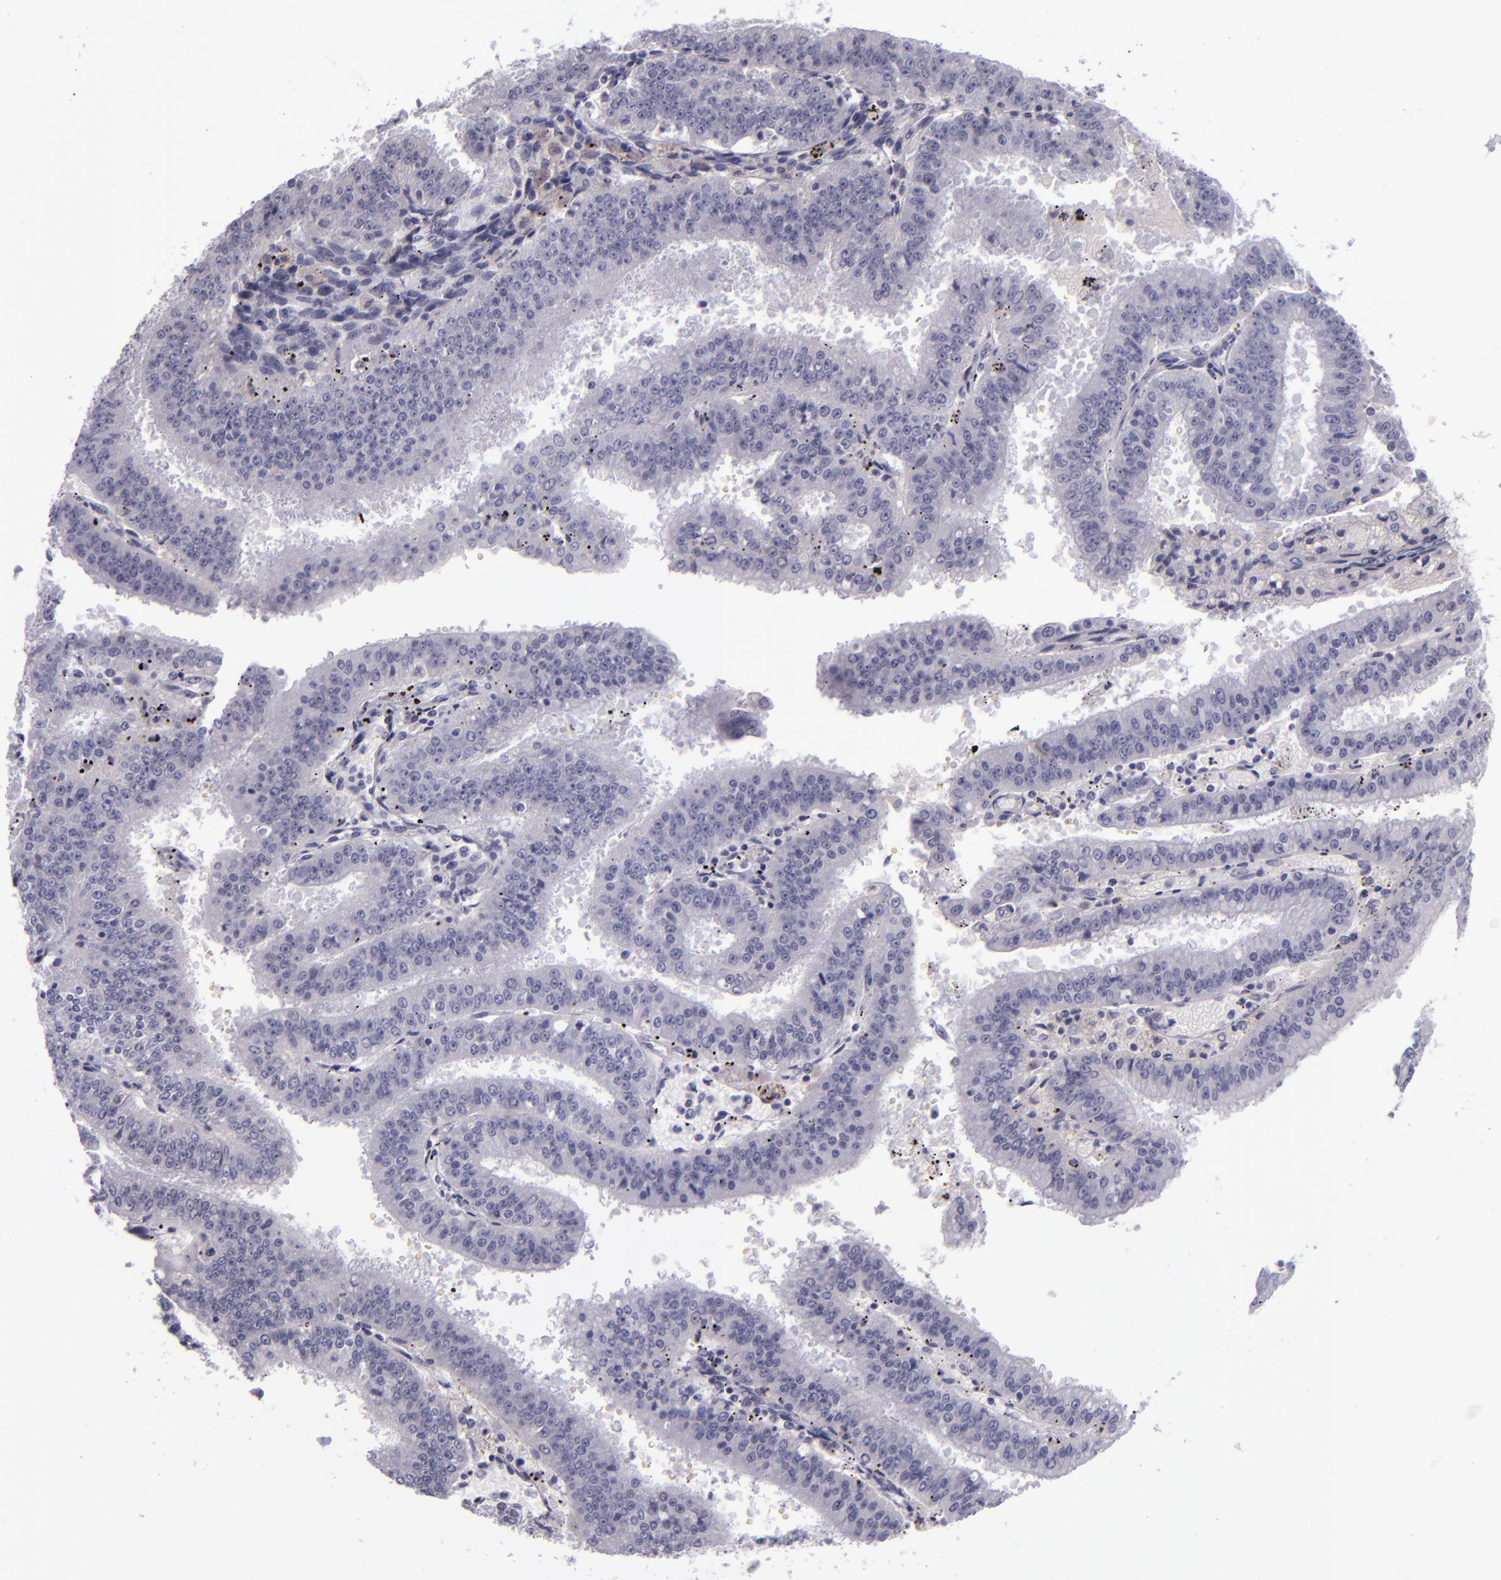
{"staining": {"intensity": "negative", "quantity": "none", "location": "none"}, "tissue": "endometrial cancer", "cell_type": "Tumor cells", "image_type": "cancer", "snomed": [{"axis": "morphology", "description": "Adenocarcinoma, NOS"}, {"axis": "topography", "description": "Endometrium"}], "caption": "This is a photomicrograph of immunohistochemistry staining of endometrial cancer, which shows no positivity in tumor cells. (DAB (3,3'-diaminobenzidine) immunohistochemistry (IHC) with hematoxylin counter stain).", "gene": "SNCB", "patient": {"sex": "female", "age": 66}}